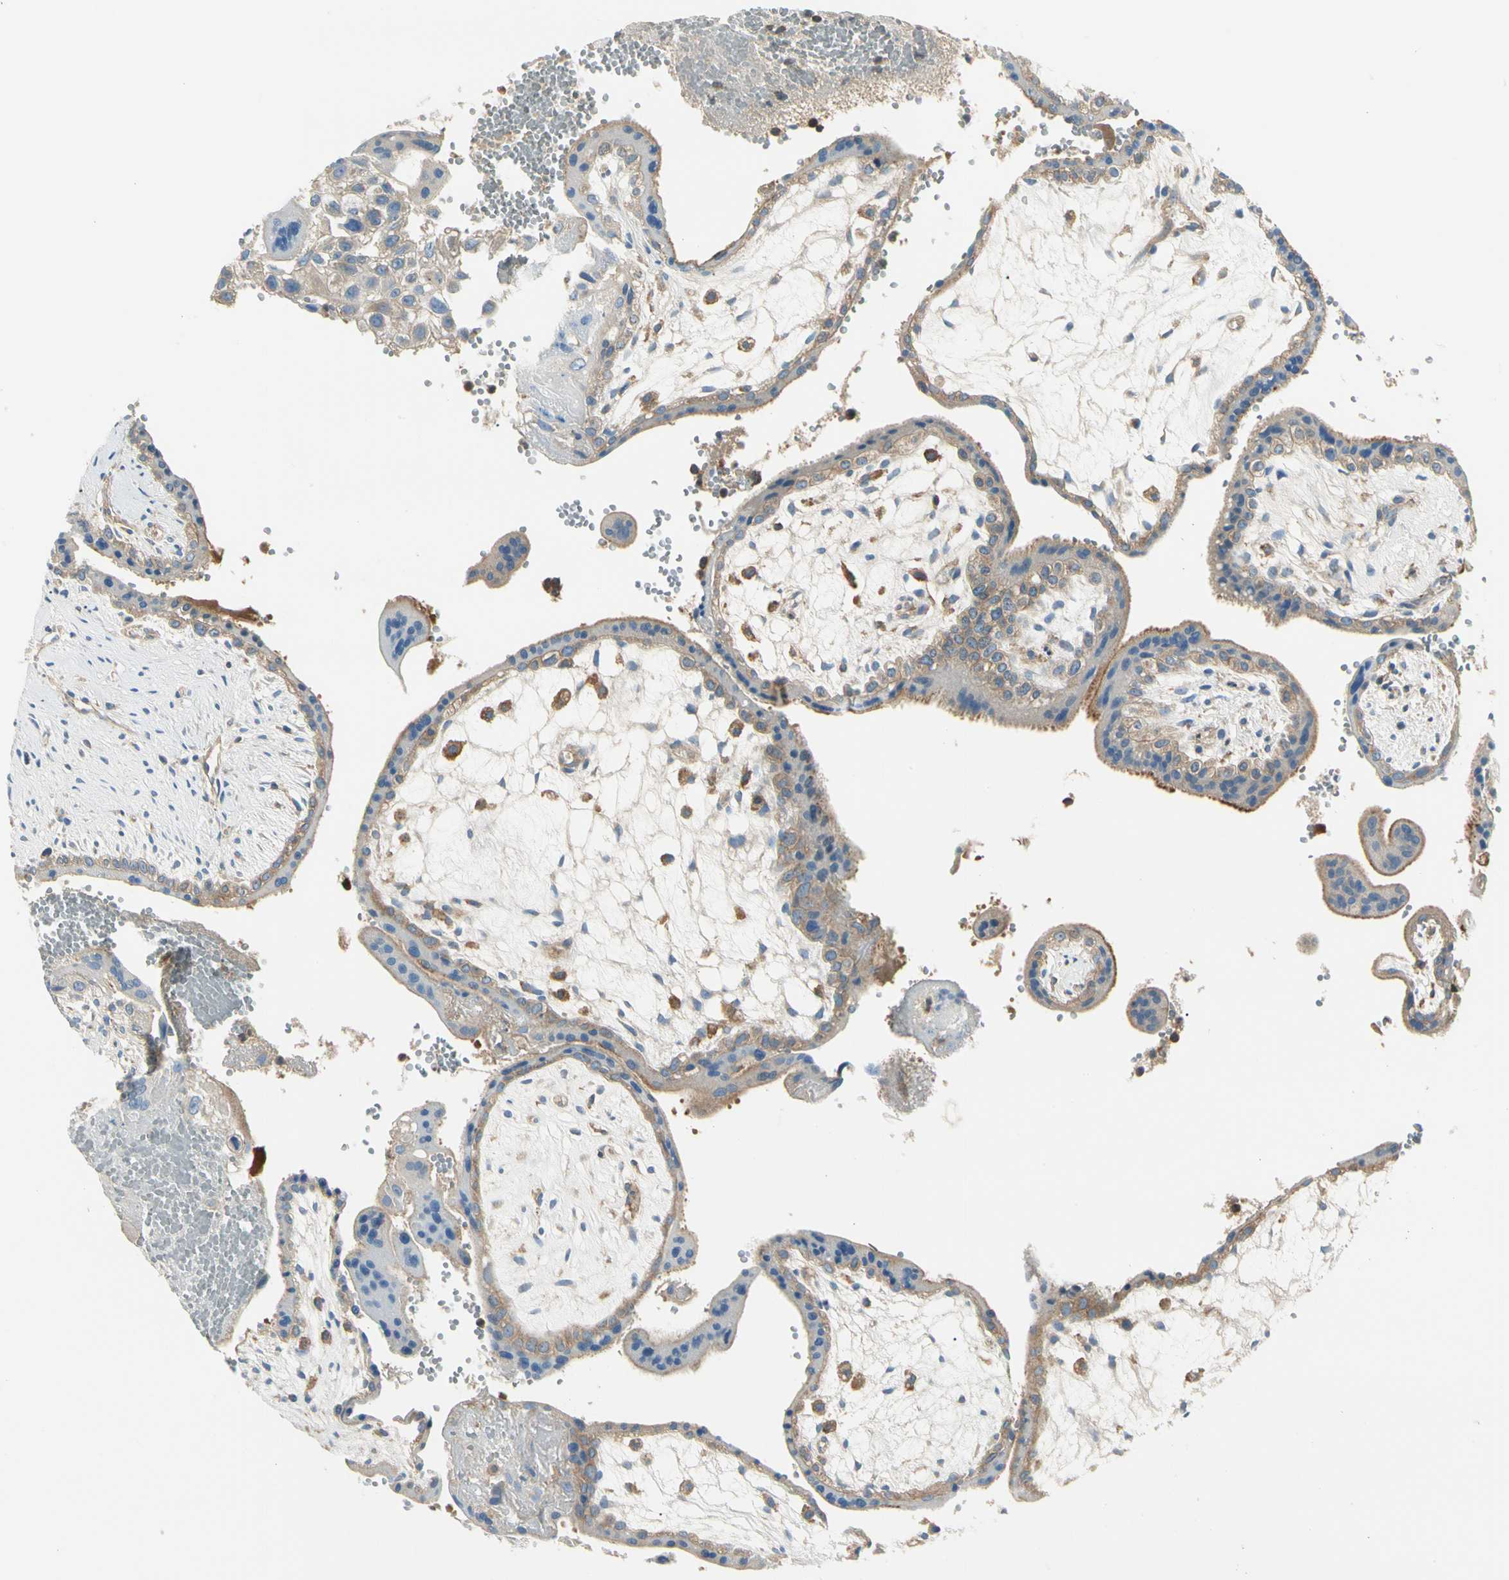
{"staining": {"intensity": "weak", "quantity": "25%-75%", "location": "cytoplasmic/membranous"}, "tissue": "placenta", "cell_type": "Decidual cells", "image_type": "normal", "snomed": [{"axis": "morphology", "description": "Normal tissue, NOS"}, {"axis": "topography", "description": "Placenta"}], "caption": "Immunohistochemical staining of unremarkable human placenta reveals low levels of weak cytoplasmic/membranous positivity in approximately 25%-75% of decidual cells. Nuclei are stained in blue.", "gene": "CAPZA2", "patient": {"sex": "female", "age": 30}}